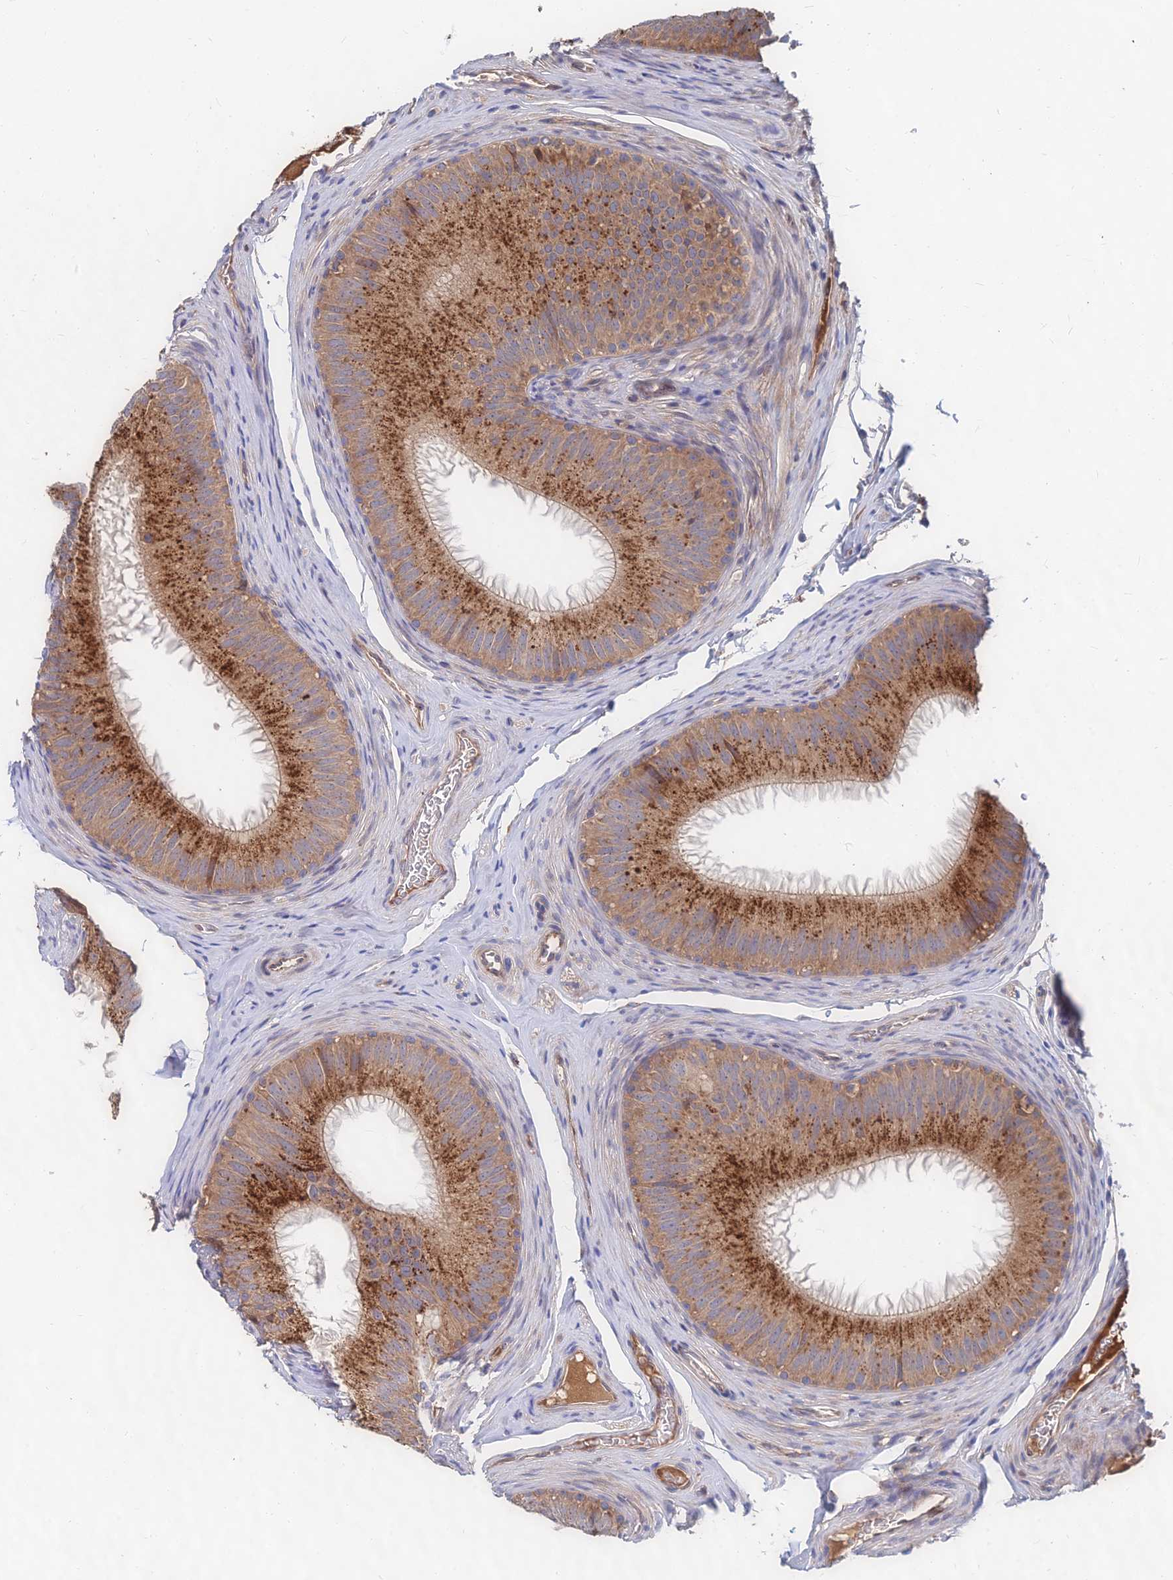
{"staining": {"intensity": "strong", "quantity": ">75%", "location": "cytoplasmic/membranous"}, "tissue": "epididymis", "cell_type": "Glandular cells", "image_type": "normal", "snomed": [{"axis": "morphology", "description": "Normal tissue, NOS"}, {"axis": "topography", "description": "Epididymis"}], "caption": "This photomicrograph demonstrates unremarkable epididymis stained with immunohistochemistry to label a protein in brown. The cytoplasmic/membranous of glandular cells show strong positivity for the protein. Nuclei are counter-stained blue.", "gene": "CCZ1B", "patient": {"sex": "male", "age": 34}}